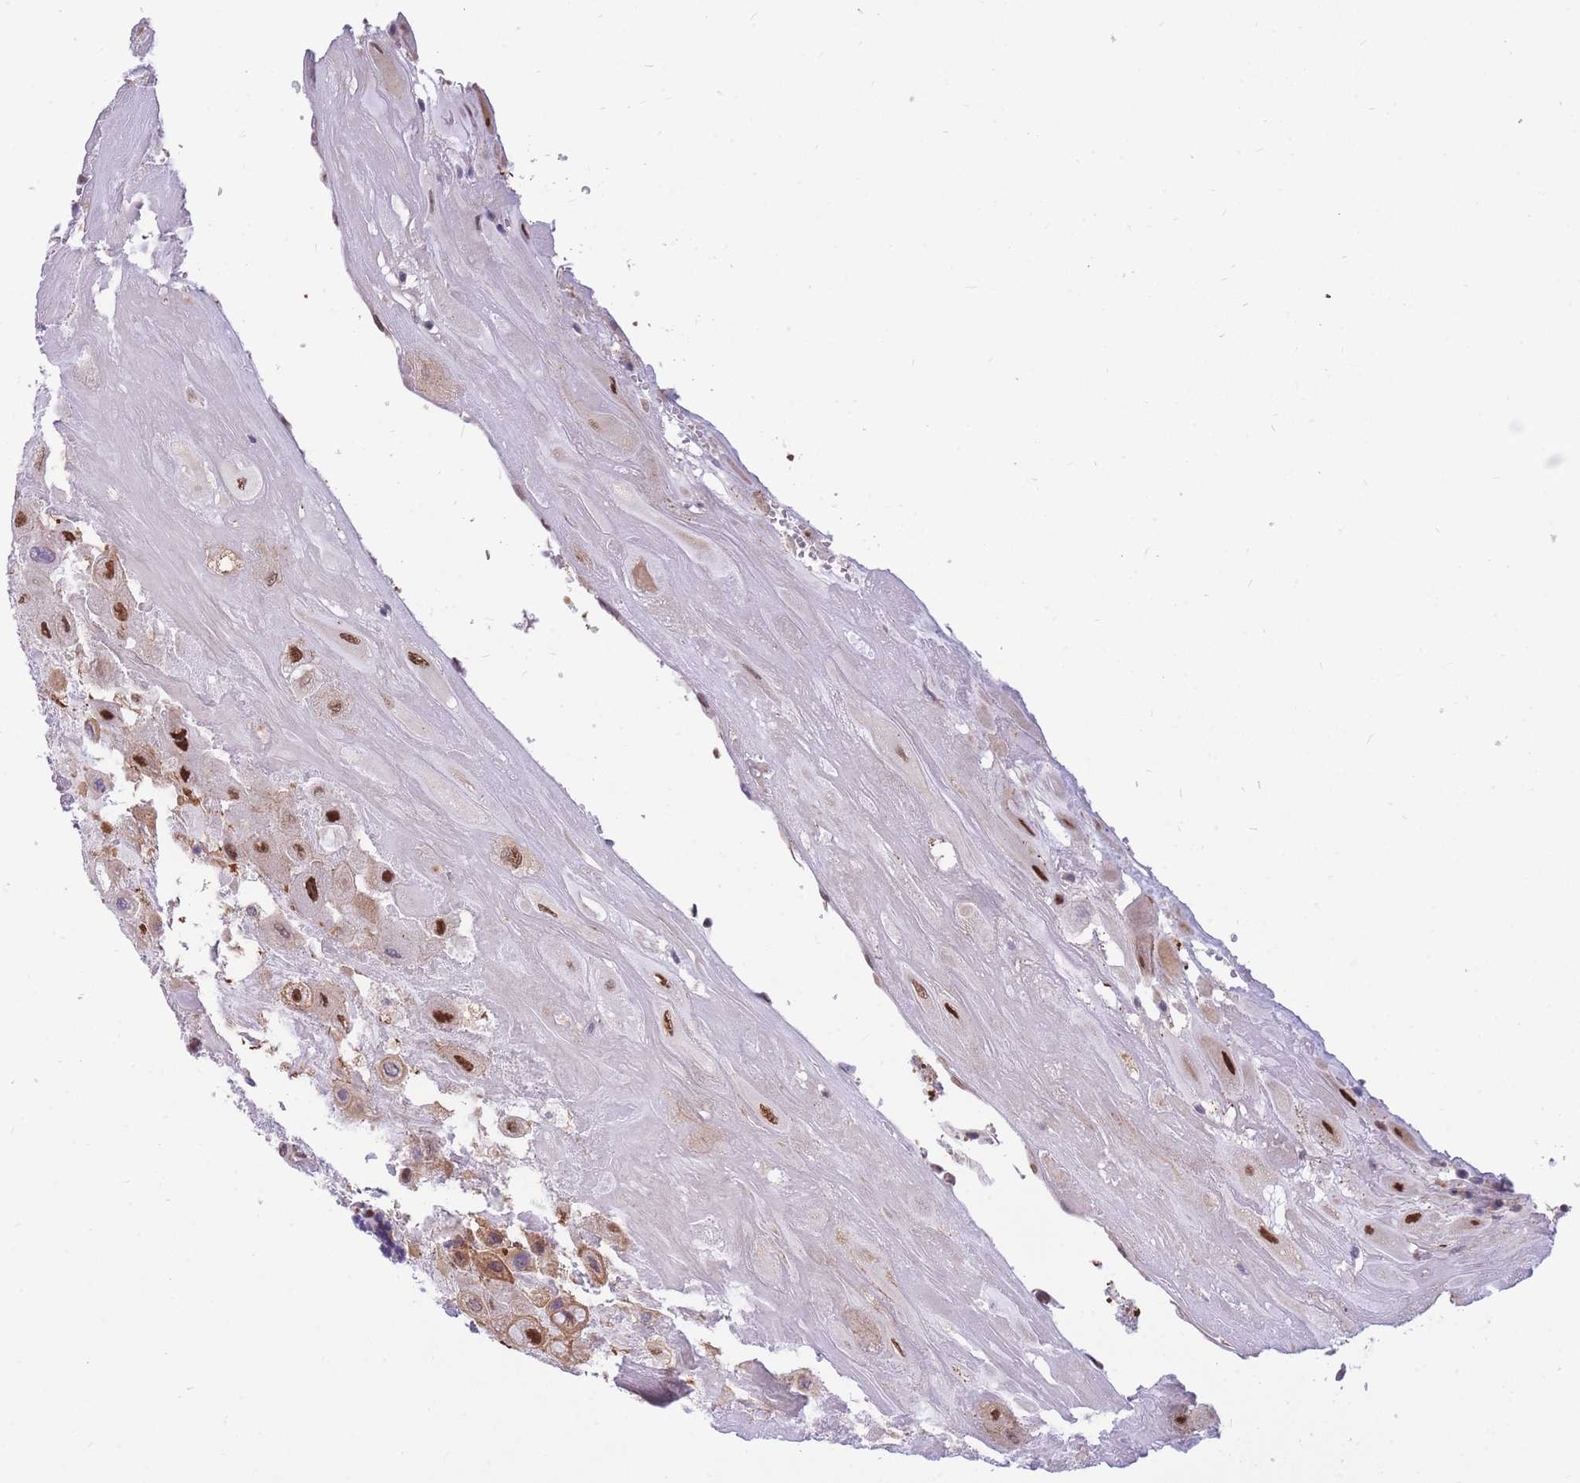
{"staining": {"intensity": "strong", "quantity": "25%-75%", "location": "cytoplasmic/membranous,nuclear"}, "tissue": "placenta", "cell_type": "Decidual cells", "image_type": "normal", "snomed": [{"axis": "morphology", "description": "Normal tissue, NOS"}, {"axis": "topography", "description": "Placenta"}], "caption": "Brown immunohistochemical staining in unremarkable placenta shows strong cytoplasmic/membranous,nuclear positivity in about 25%-75% of decidual cells.", "gene": "CRACD", "patient": {"sex": "female", "age": 32}}